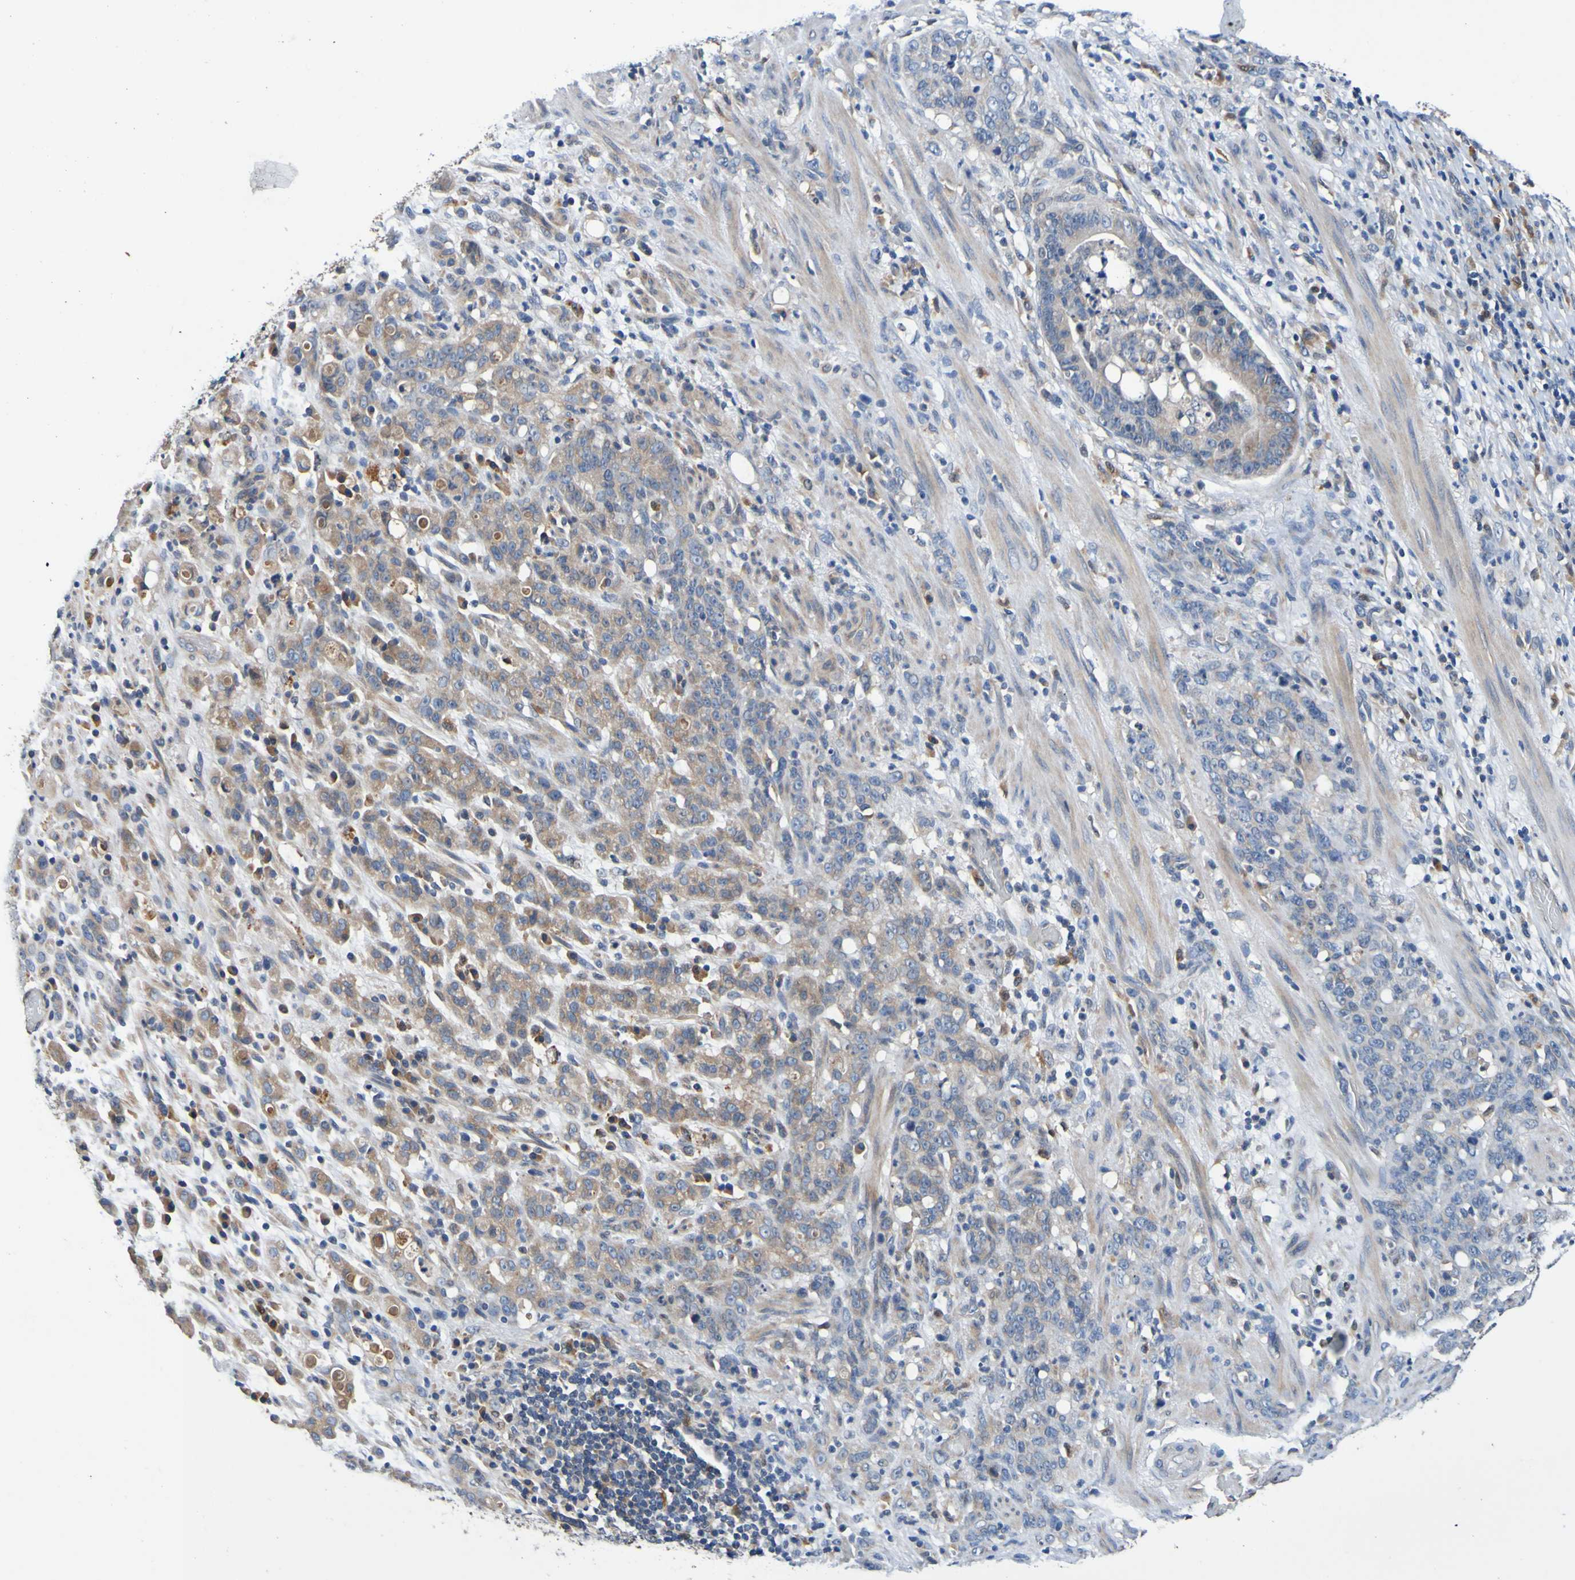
{"staining": {"intensity": "moderate", "quantity": ">75%", "location": "cytoplasmic/membranous"}, "tissue": "stomach cancer", "cell_type": "Tumor cells", "image_type": "cancer", "snomed": [{"axis": "morphology", "description": "Adenocarcinoma, NOS"}, {"axis": "topography", "description": "Stomach, lower"}], "caption": "Immunohistochemistry micrograph of neoplastic tissue: human stomach cancer (adenocarcinoma) stained using immunohistochemistry exhibits medium levels of moderate protein expression localized specifically in the cytoplasmic/membranous of tumor cells, appearing as a cytoplasmic/membranous brown color.", "gene": "METAP2", "patient": {"sex": "male", "age": 88}}